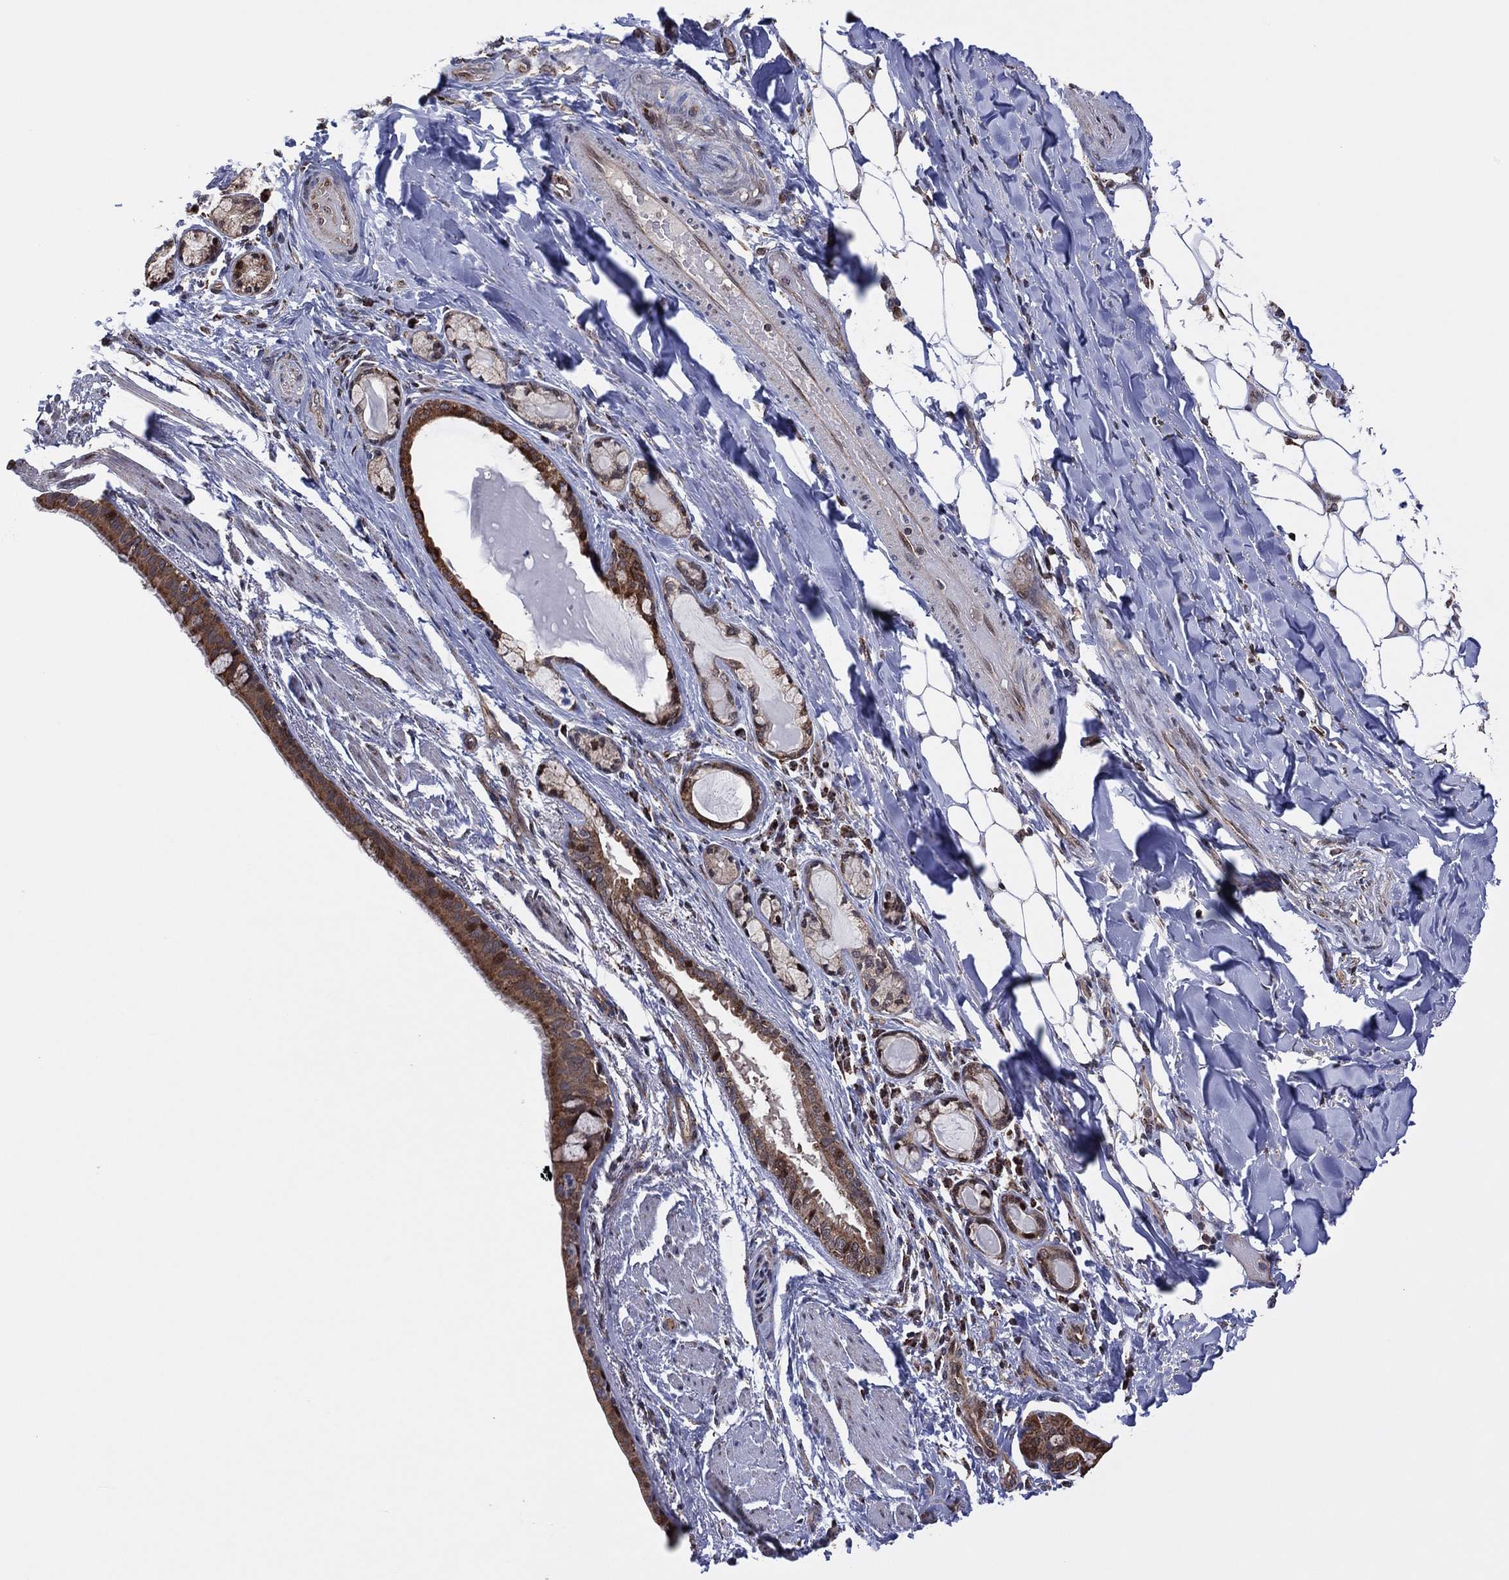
{"staining": {"intensity": "moderate", "quantity": "25%-75%", "location": "nuclear"}, "tissue": "bronchus", "cell_type": "Respiratory epithelial cells", "image_type": "normal", "snomed": [{"axis": "morphology", "description": "Normal tissue, NOS"}, {"axis": "morphology", "description": "Squamous cell carcinoma, NOS"}, {"axis": "topography", "description": "Bronchus"}, {"axis": "topography", "description": "Lung"}], "caption": "This is a photomicrograph of IHC staining of unremarkable bronchus, which shows moderate staining in the nuclear of respiratory epithelial cells.", "gene": "PIDD1", "patient": {"sex": "male", "age": 69}}